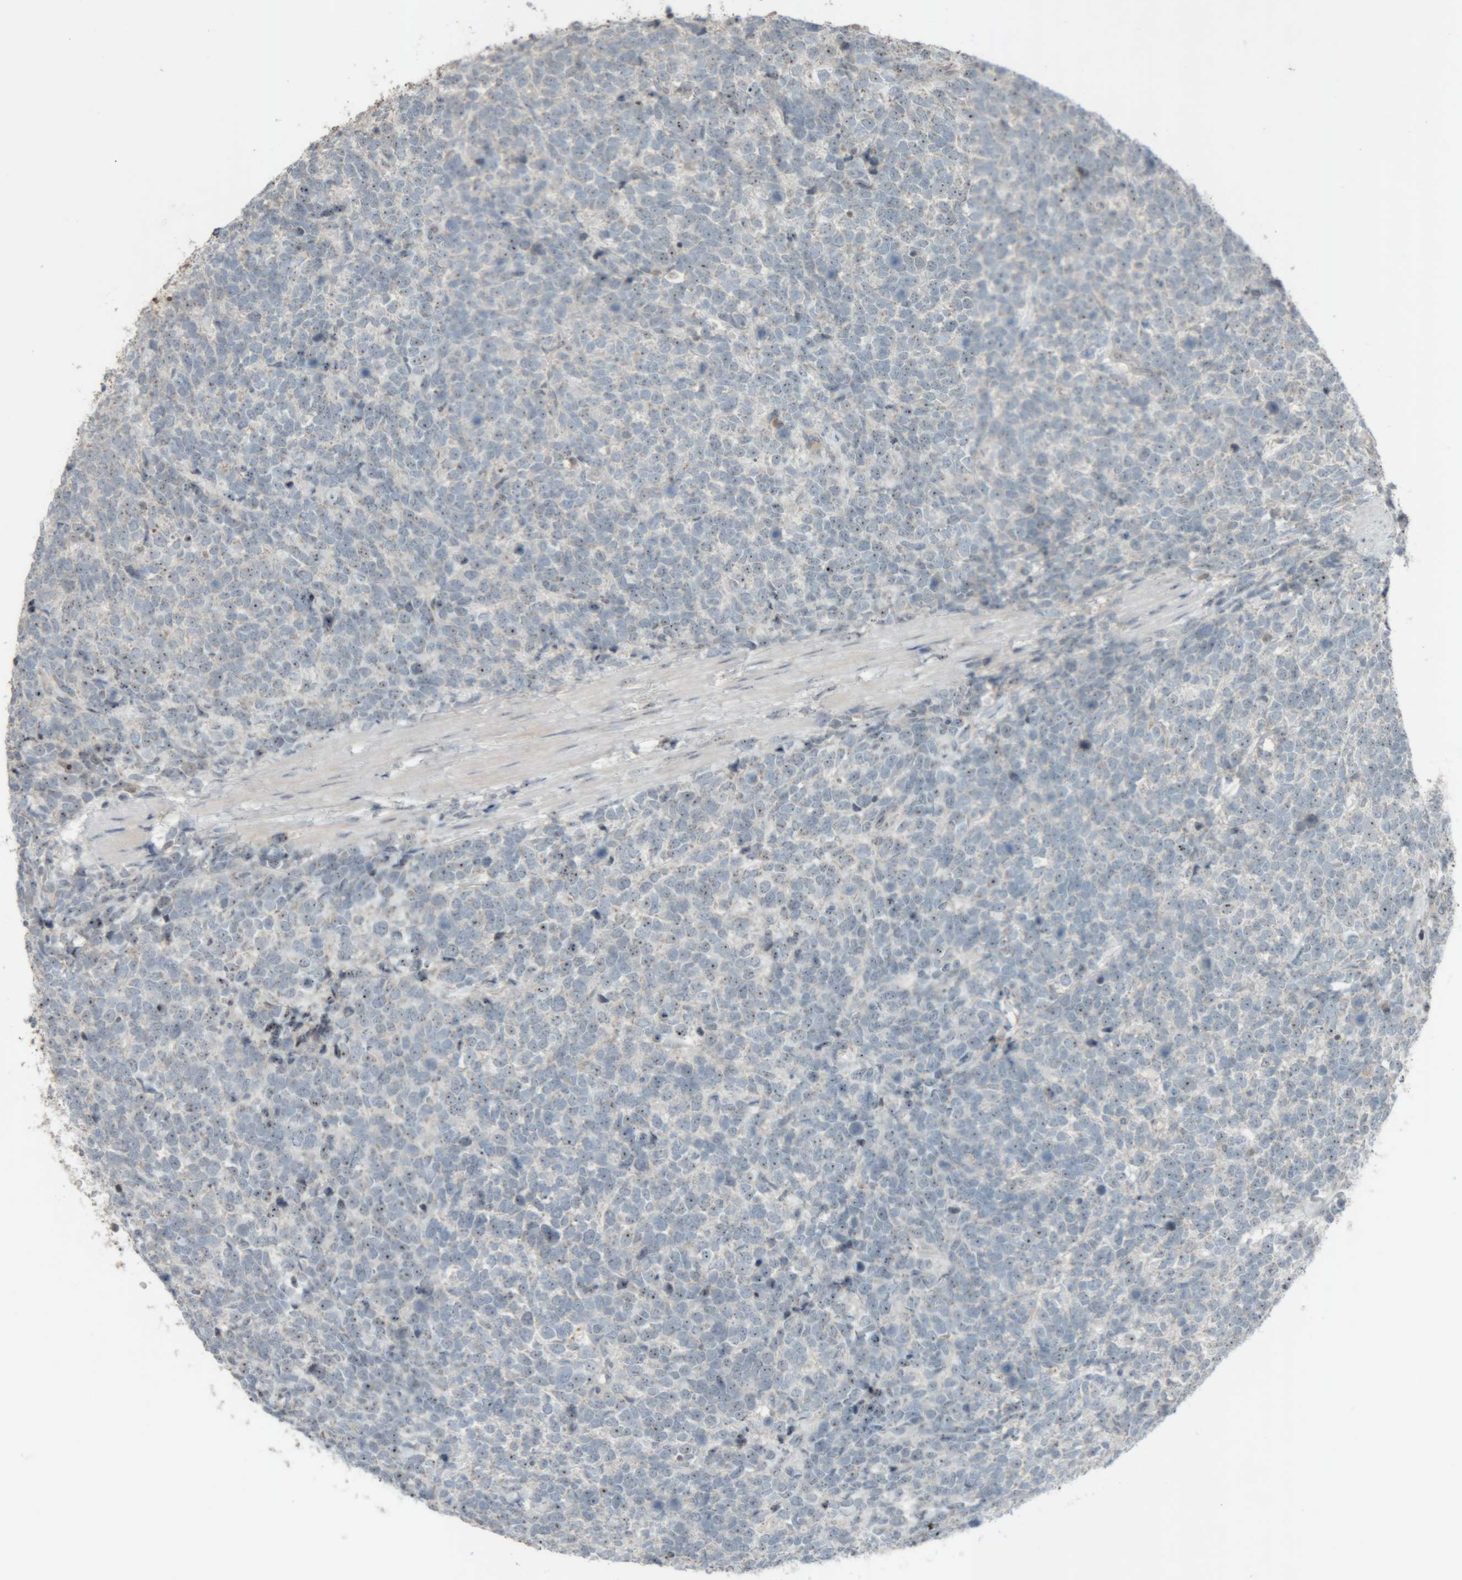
{"staining": {"intensity": "negative", "quantity": "none", "location": "none"}, "tissue": "urothelial cancer", "cell_type": "Tumor cells", "image_type": "cancer", "snomed": [{"axis": "morphology", "description": "Urothelial carcinoma, High grade"}, {"axis": "topography", "description": "Urinary bladder"}], "caption": "Protein analysis of high-grade urothelial carcinoma reveals no significant expression in tumor cells. The staining is performed using DAB brown chromogen with nuclei counter-stained in using hematoxylin.", "gene": "RPF1", "patient": {"sex": "female", "age": 82}}